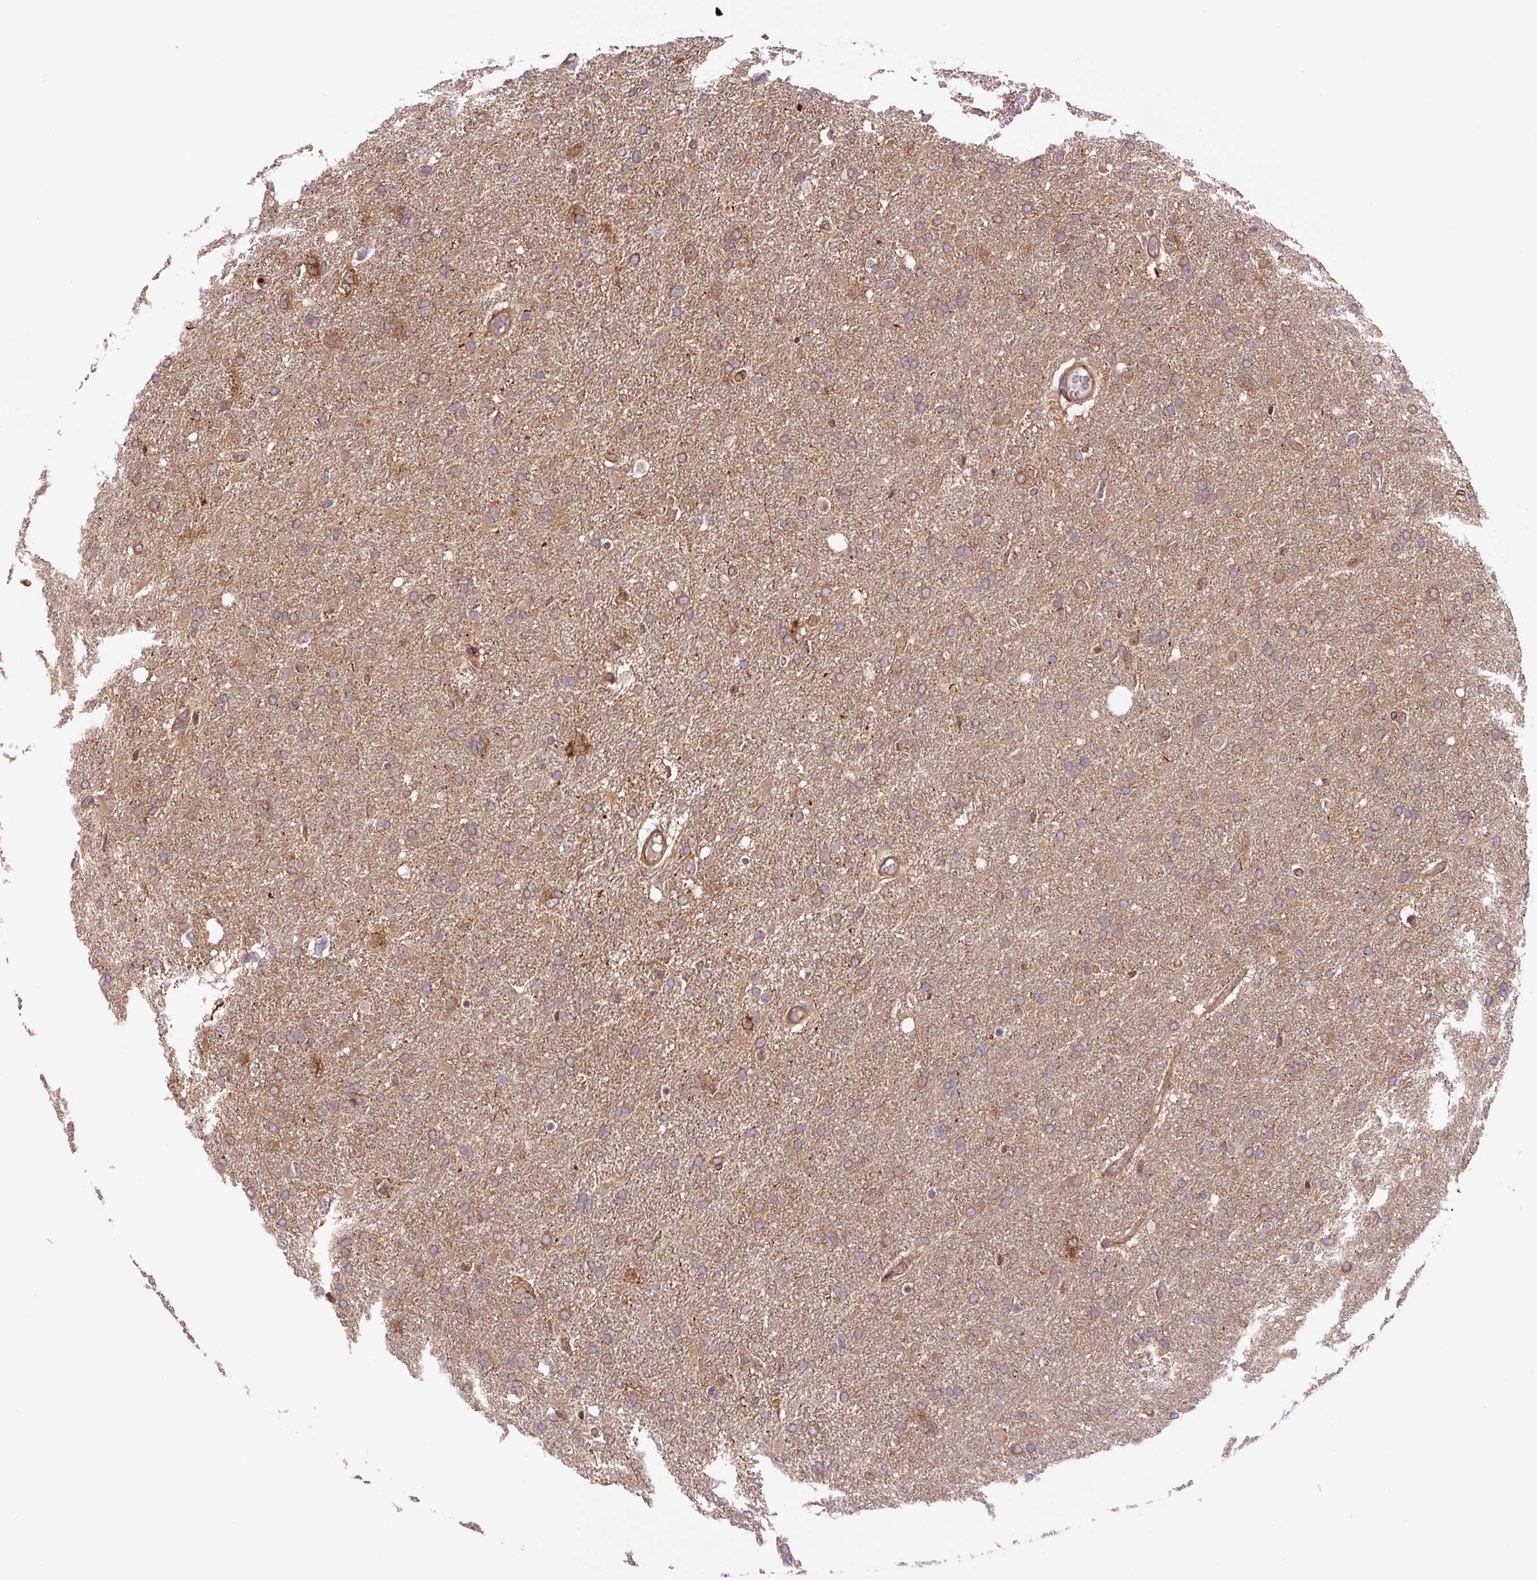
{"staining": {"intensity": "moderate", "quantity": ">75%", "location": "cytoplasmic/membranous"}, "tissue": "glioma", "cell_type": "Tumor cells", "image_type": "cancer", "snomed": [{"axis": "morphology", "description": "Glioma, malignant, High grade"}, {"axis": "topography", "description": "Brain"}], "caption": "Immunohistochemistry (IHC) staining of high-grade glioma (malignant), which exhibits medium levels of moderate cytoplasmic/membranous positivity in approximately >75% of tumor cells indicating moderate cytoplasmic/membranous protein expression. The staining was performed using DAB (brown) for protein detection and nuclei were counterstained in hematoxylin (blue).", "gene": "SEPTIN10", "patient": {"sex": "male", "age": 61}}